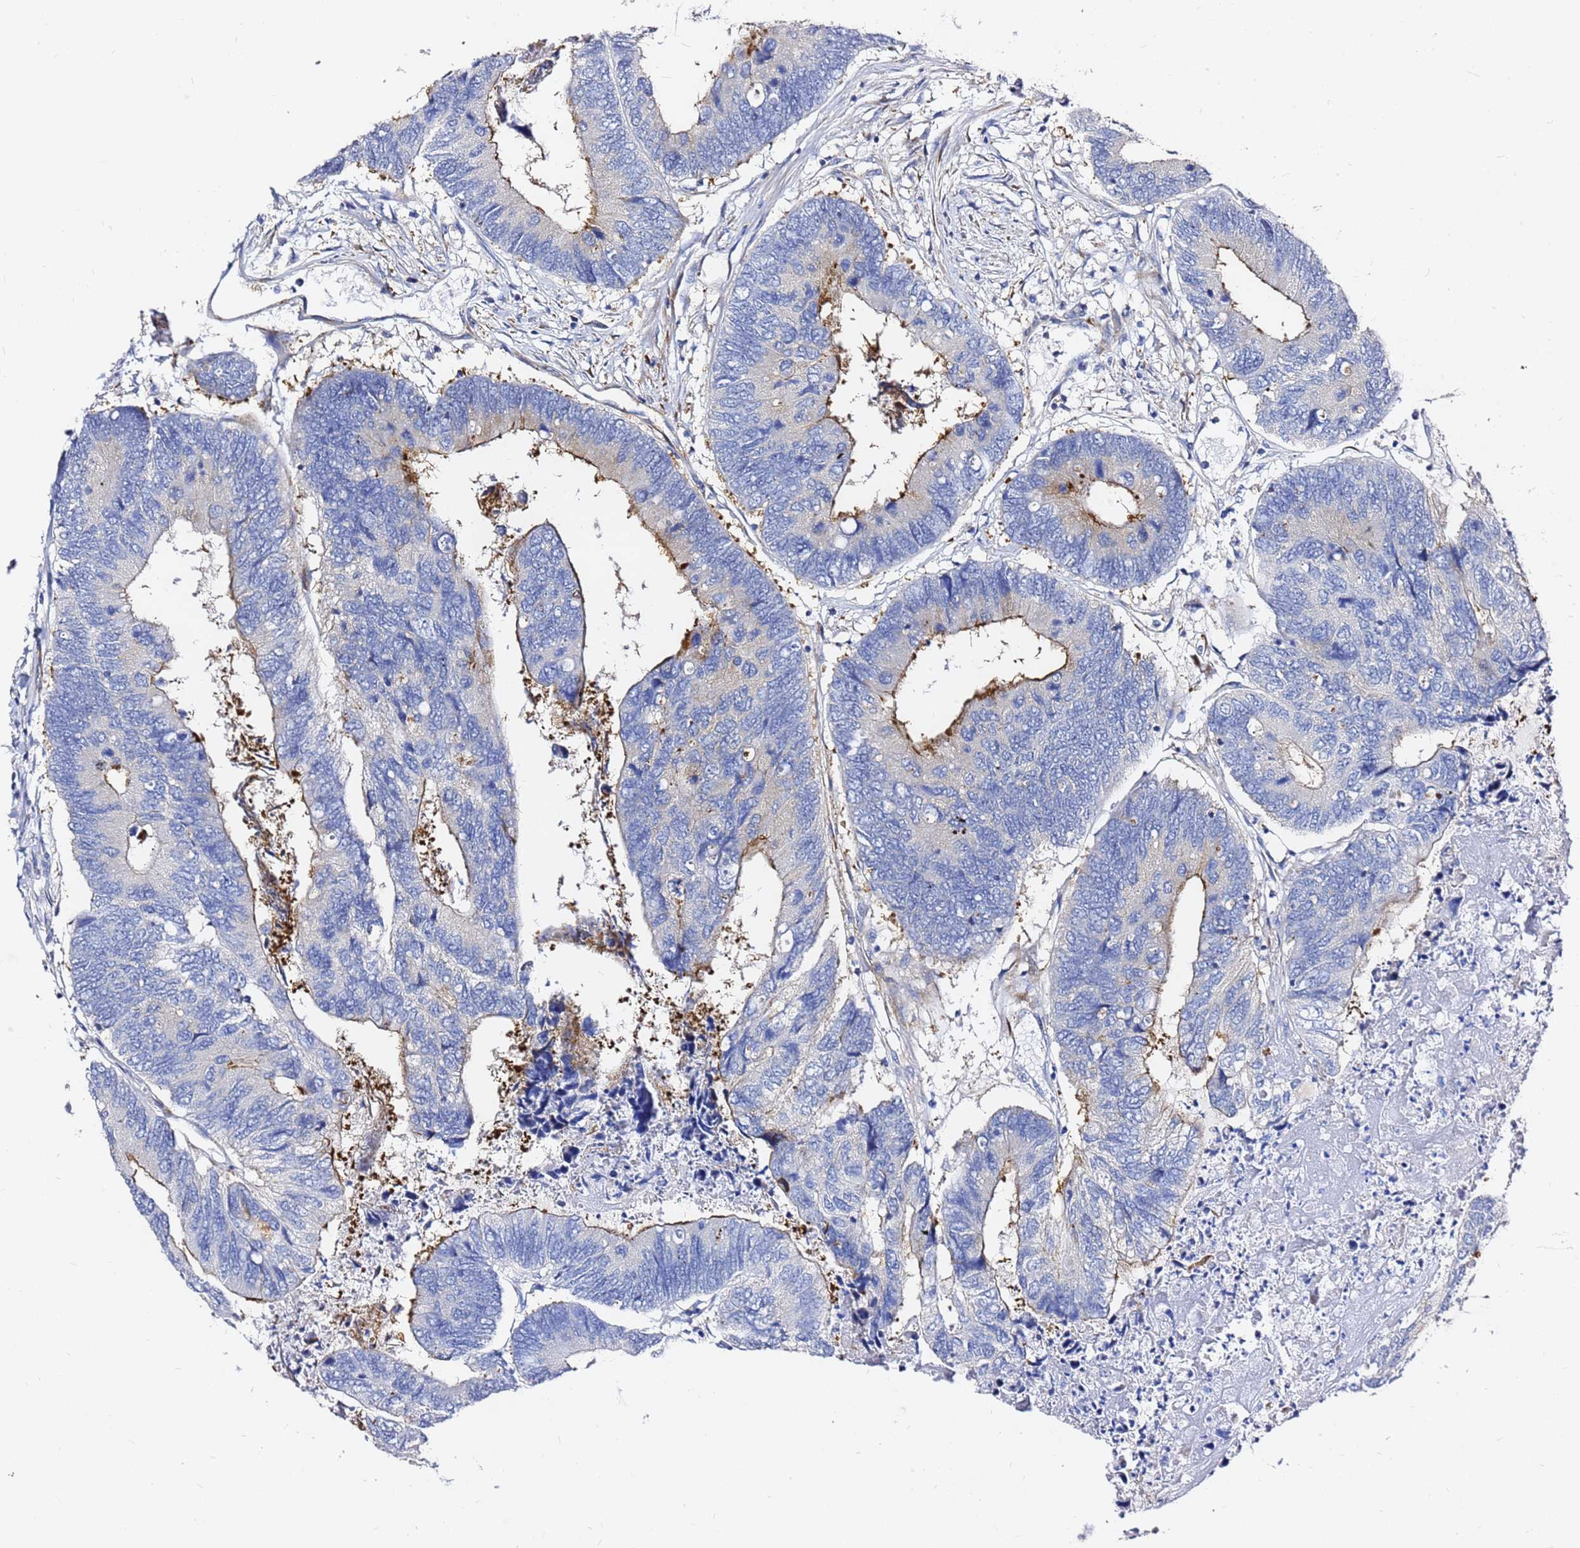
{"staining": {"intensity": "moderate", "quantity": "<25%", "location": "cytoplasmic/membranous"}, "tissue": "colorectal cancer", "cell_type": "Tumor cells", "image_type": "cancer", "snomed": [{"axis": "morphology", "description": "Adenocarcinoma, NOS"}, {"axis": "topography", "description": "Colon"}], "caption": "Immunohistochemistry (IHC) histopathology image of neoplastic tissue: colorectal cancer (adenocarcinoma) stained using IHC demonstrates low levels of moderate protein expression localized specifically in the cytoplasmic/membranous of tumor cells, appearing as a cytoplasmic/membranous brown color.", "gene": "TUBA8", "patient": {"sex": "female", "age": 67}}